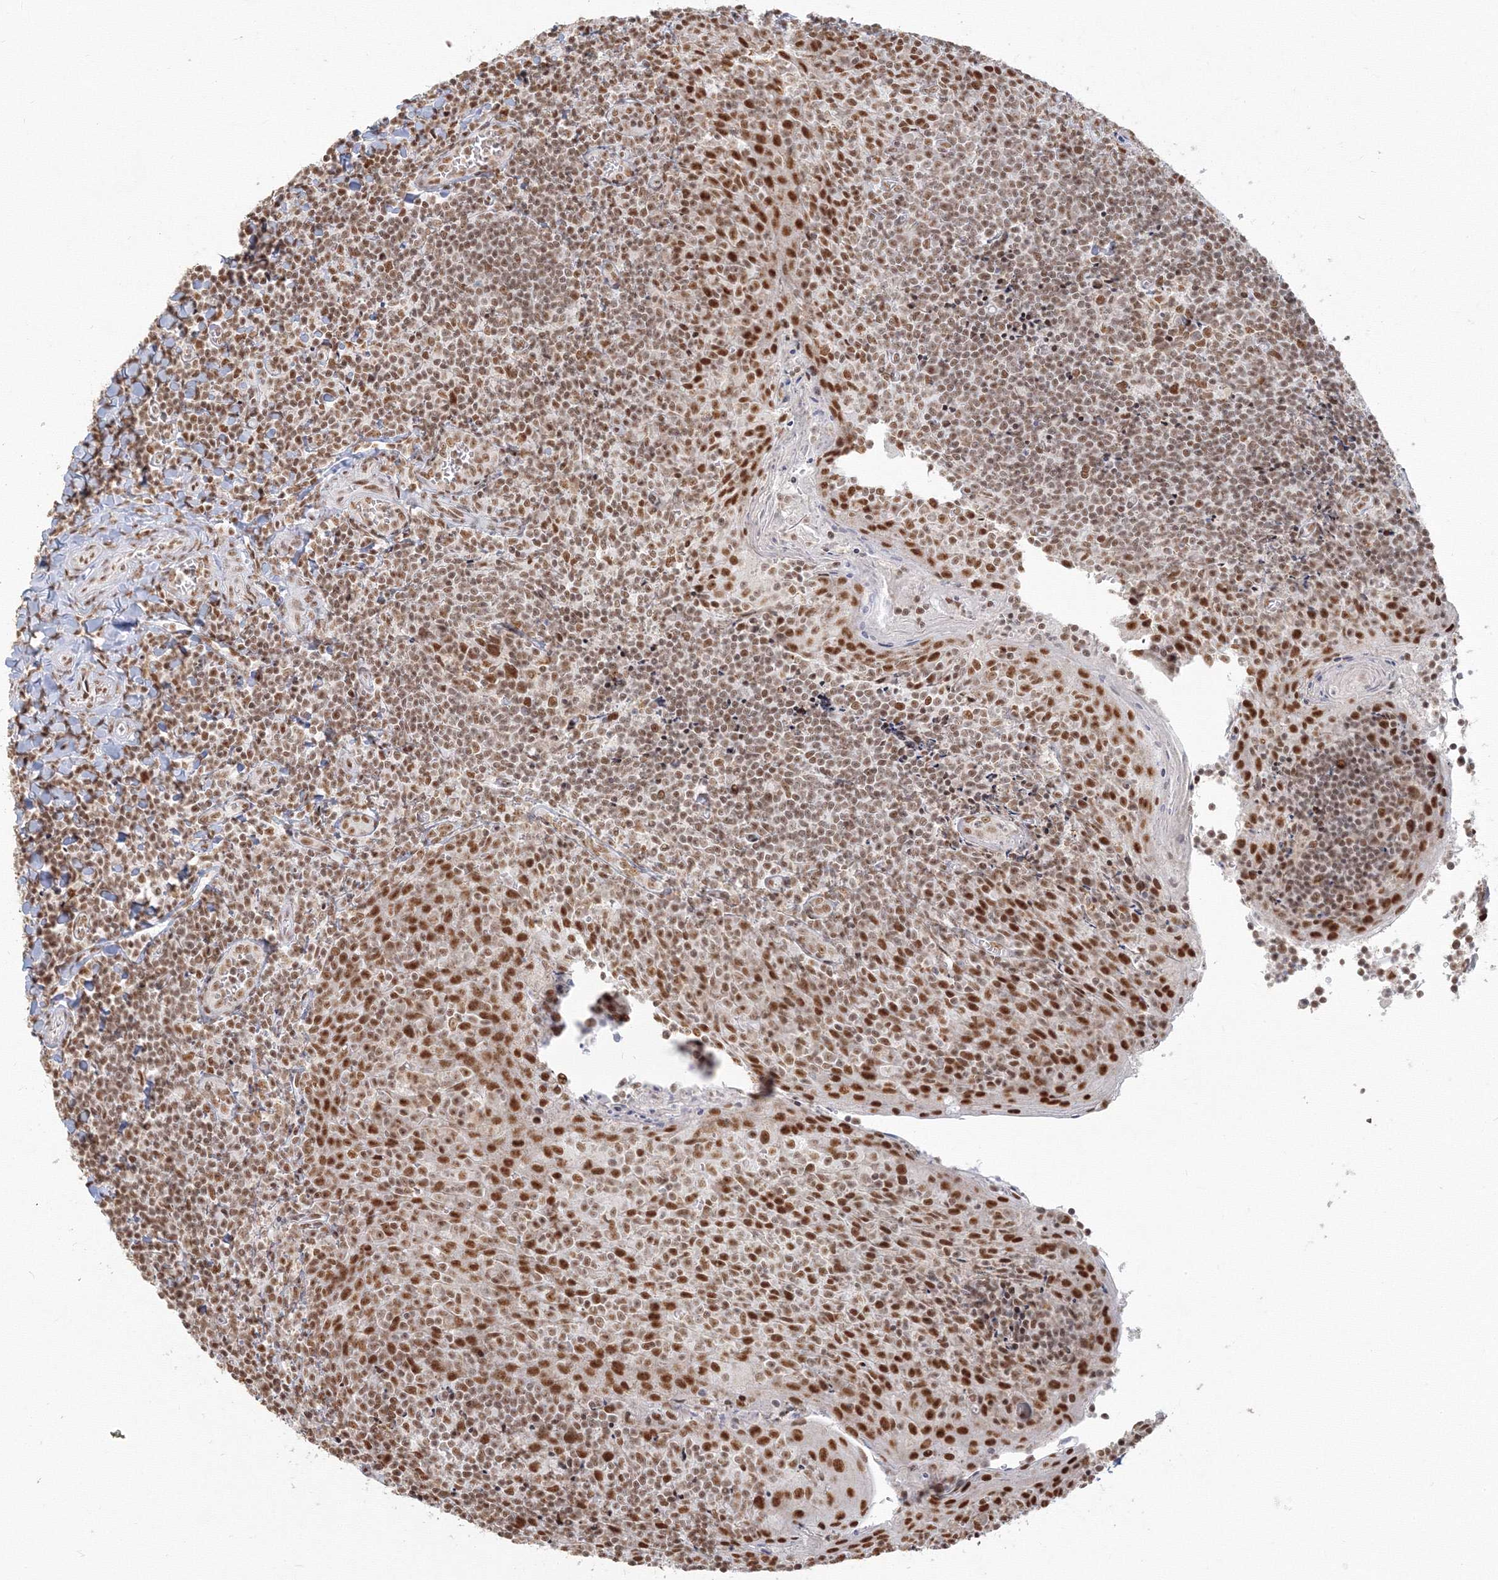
{"staining": {"intensity": "moderate", "quantity": ">75%", "location": "nuclear"}, "tissue": "tonsil", "cell_type": "Germinal center cells", "image_type": "normal", "snomed": [{"axis": "morphology", "description": "Normal tissue, NOS"}, {"axis": "topography", "description": "Tonsil"}], "caption": "A histopathology image of human tonsil stained for a protein displays moderate nuclear brown staining in germinal center cells. (DAB (3,3'-diaminobenzidine) = brown stain, brightfield microscopy at high magnification).", "gene": "PPP4R2", "patient": {"sex": "male", "age": 27}}